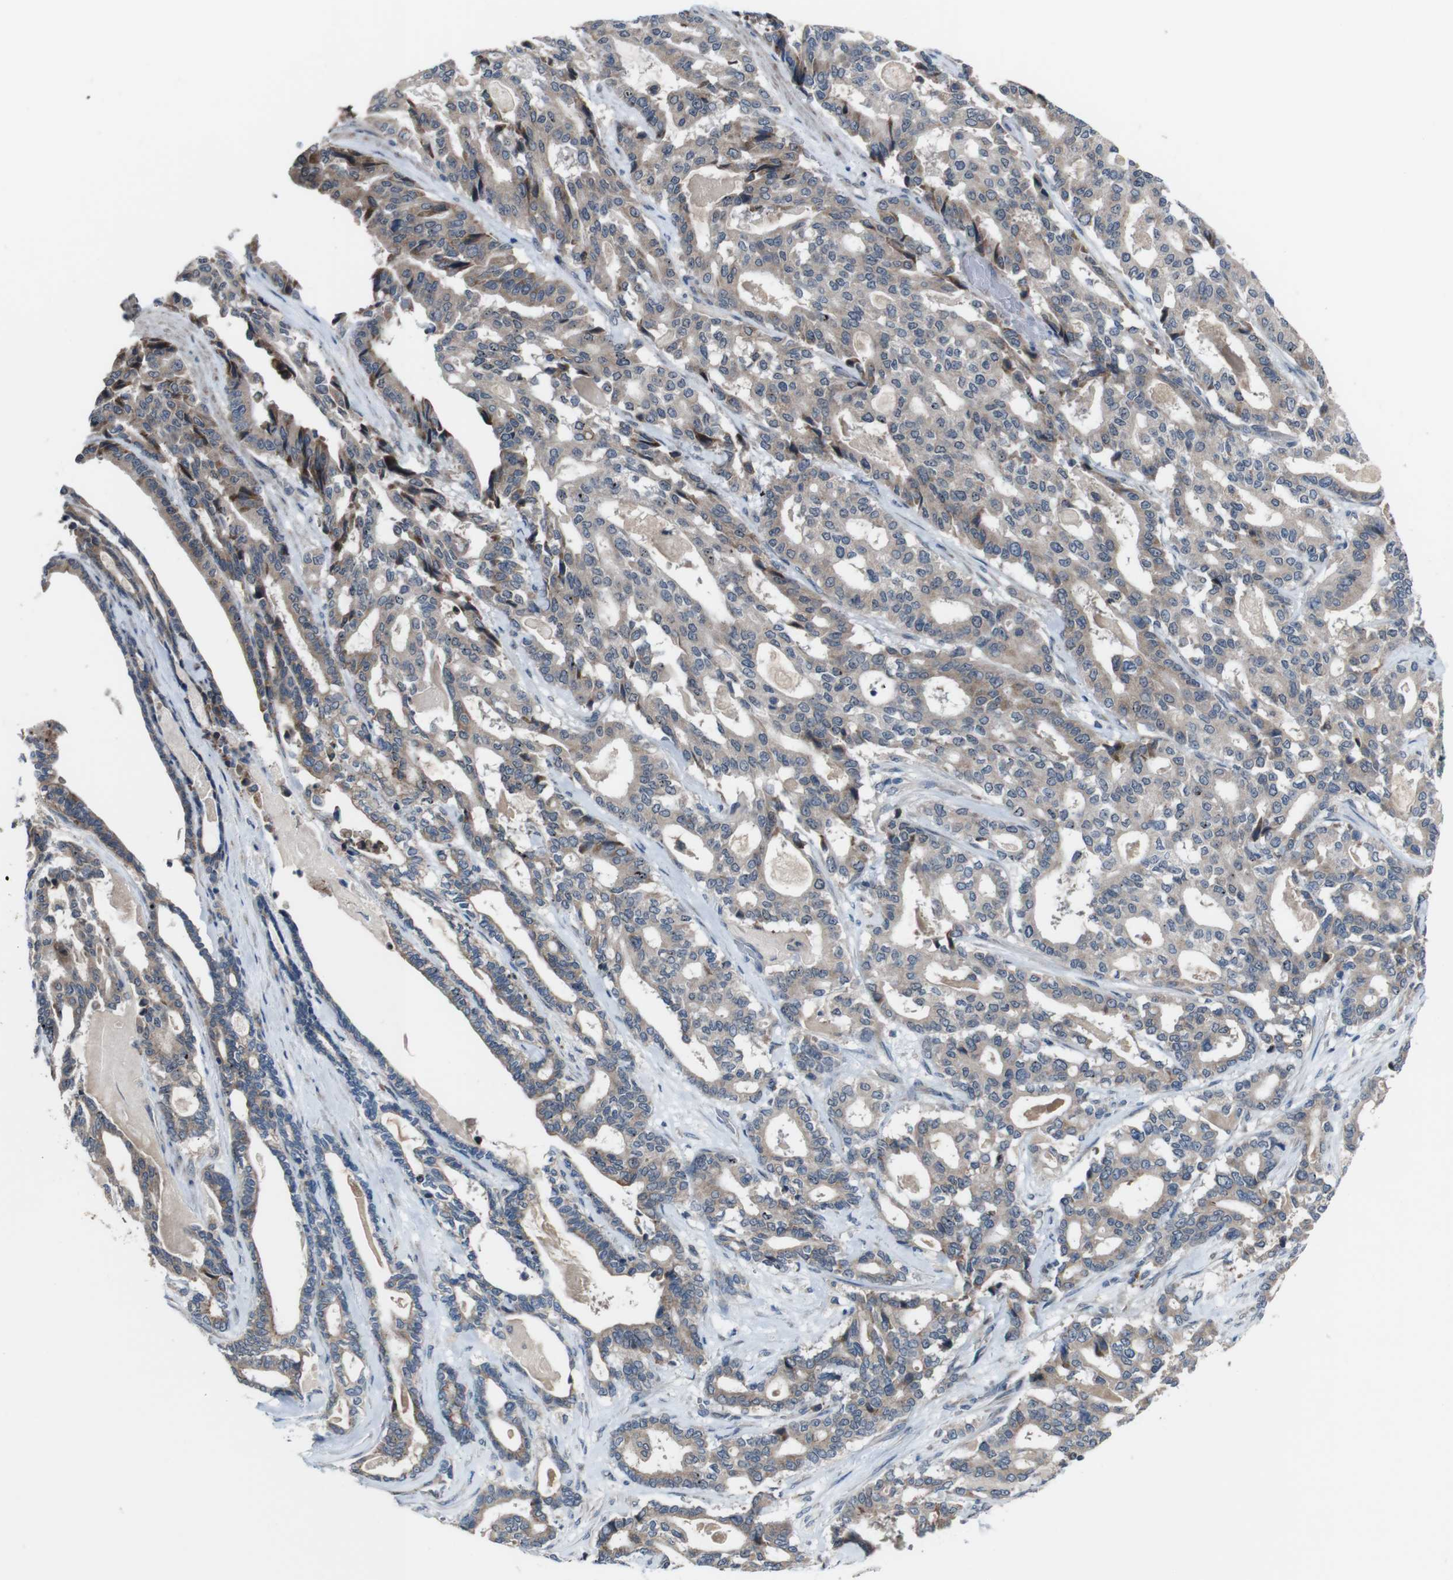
{"staining": {"intensity": "moderate", "quantity": "25%-75%", "location": "cytoplasmic/membranous"}, "tissue": "pancreatic cancer", "cell_type": "Tumor cells", "image_type": "cancer", "snomed": [{"axis": "morphology", "description": "Adenocarcinoma, NOS"}, {"axis": "topography", "description": "Pancreas"}], "caption": "Pancreatic cancer stained with immunohistochemistry (IHC) shows moderate cytoplasmic/membranous positivity in about 25%-75% of tumor cells. (Stains: DAB (3,3'-diaminobenzidine) in brown, nuclei in blue, Microscopy: brightfield microscopy at high magnification).", "gene": "CDH22", "patient": {"sex": "male", "age": 63}}